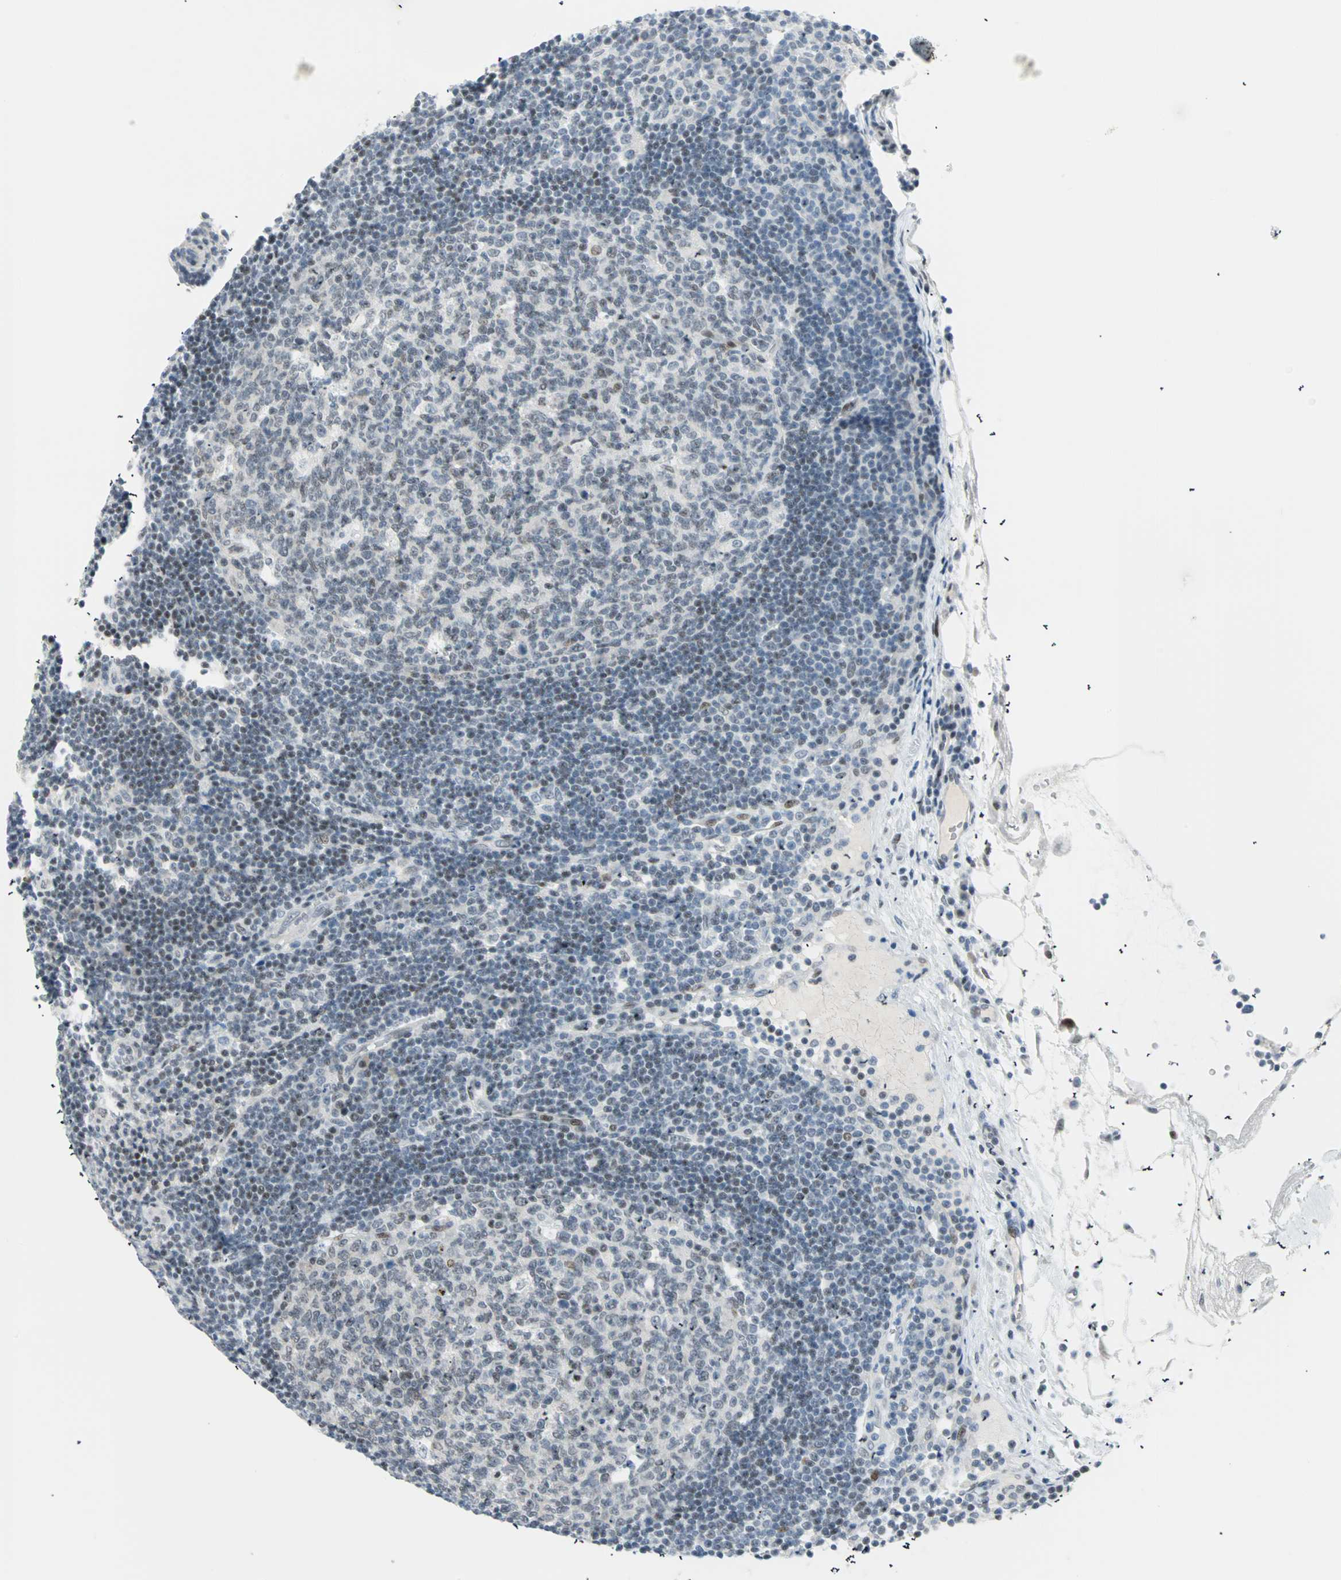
{"staining": {"intensity": "weak", "quantity": "<25%", "location": "nuclear"}, "tissue": "lymph node", "cell_type": "Germinal center cells", "image_type": "normal", "snomed": [{"axis": "morphology", "description": "Normal tissue, NOS"}, {"axis": "morphology", "description": "Squamous cell carcinoma, metastatic, NOS"}, {"axis": "topography", "description": "Lymph node"}], "caption": "DAB (3,3'-diaminobenzidine) immunohistochemical staining of normal lymph node reveals no significant positivity in germinal center cells.", "gene": "PKNOX1", "patient": {"sex": "female", "age": 53}}